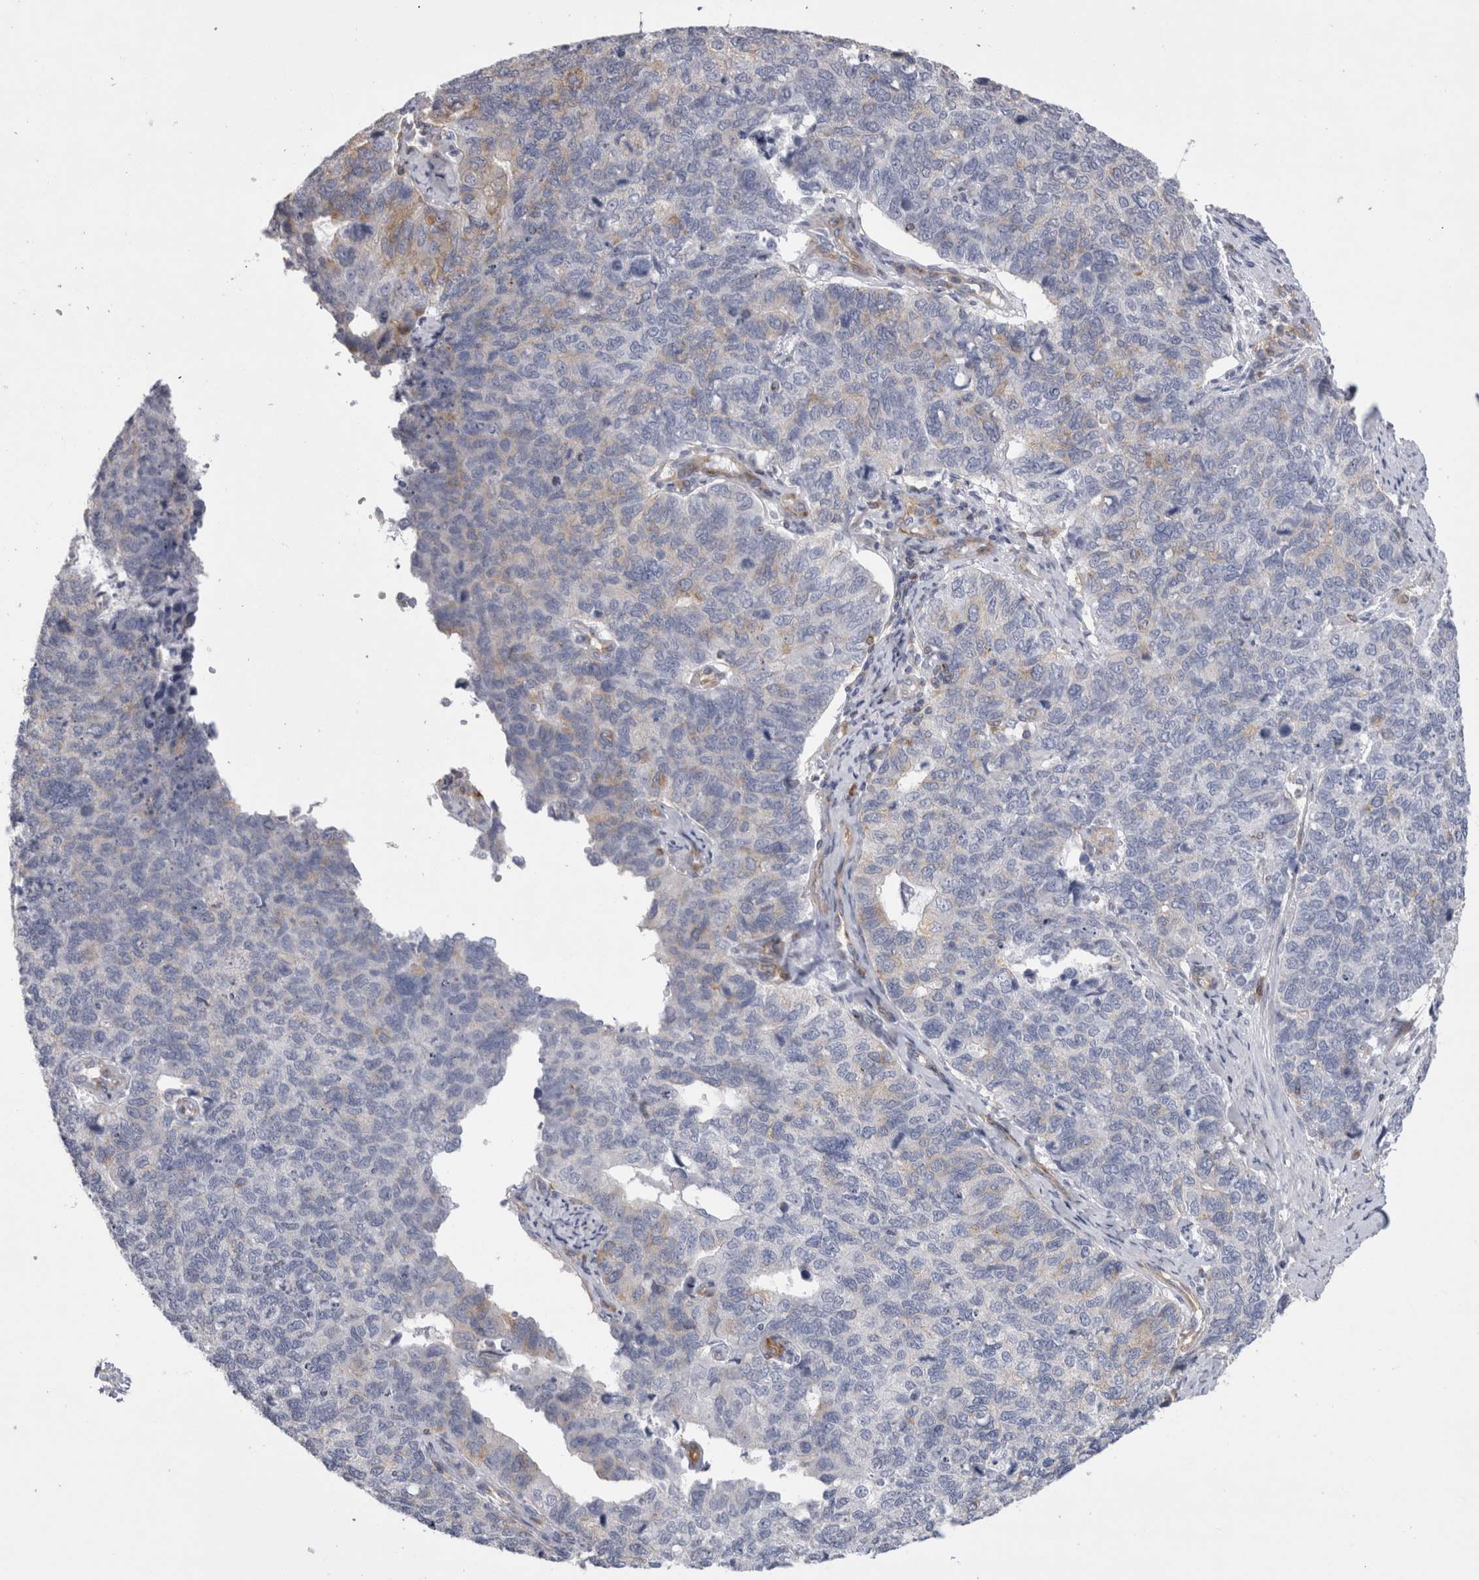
{"staining": {"intensity": "negative", "quantity": "none", "location": "none"}, "tissue": "cervical cancer", "cell_type": "Tumor cells", "image_type": "cancer", "snomed": [{"axis": "morphology", "description": "Squamous cell carcinoma, NOS"}, {"axis": "topography", "description": "Cervix"}], "caption": "High magnification brightfield microscopy of cervical cancer (squamous cell carcinoma) stained with DAB (3,3'-diaminobenzidine) (brown) and counterstained with hematoxylin (blue): tumor cells show no significant staining.", "gene": "ATXN3", "patient": {"sex": "female", "age": 63}}